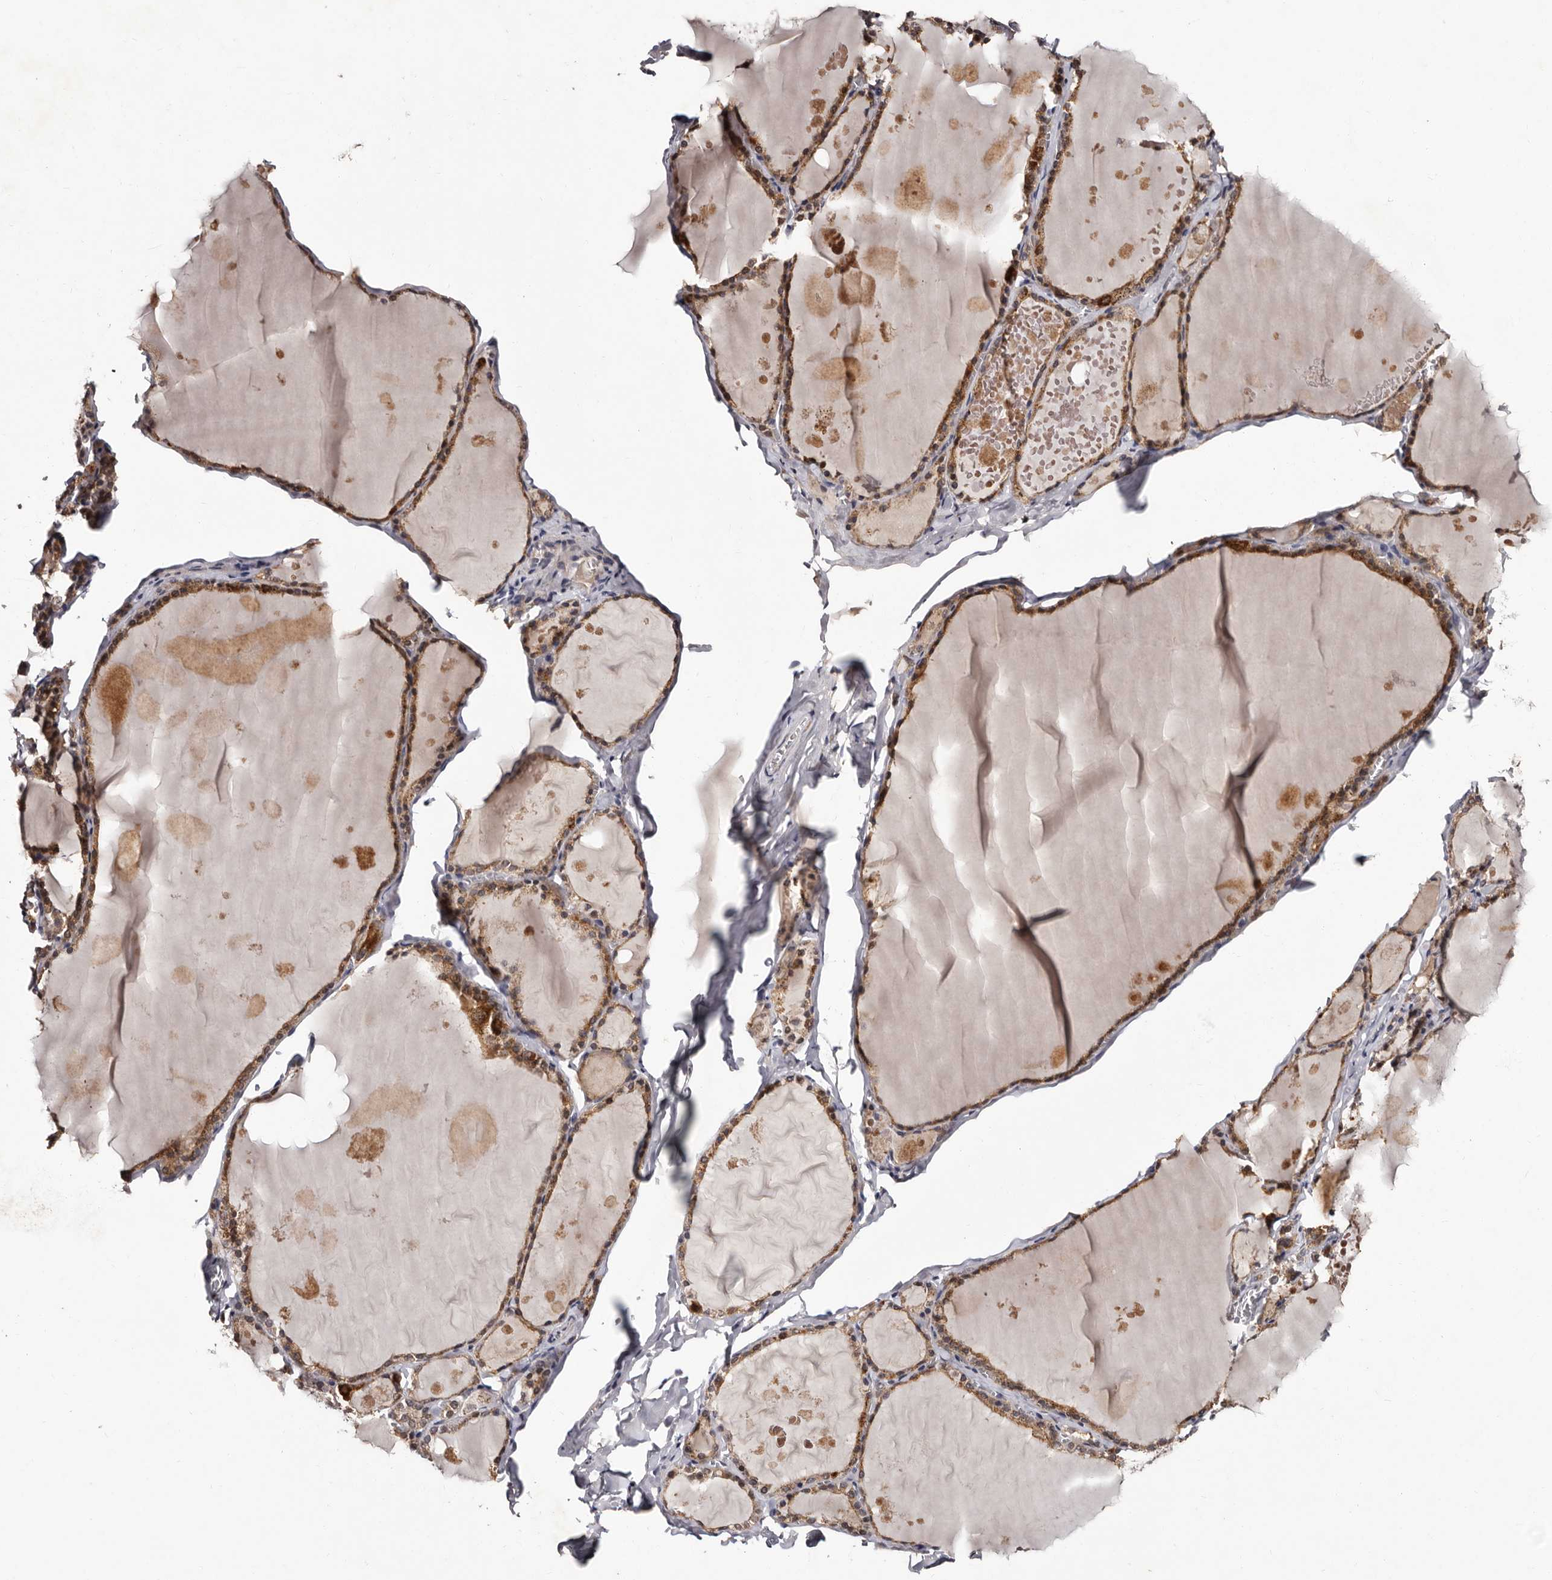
{"staining": {"intensity": "moderate", "quantity": ">75%", "location": "cytoplasmic/membranous"}, "tissue": "thyroid gland", "cell_type": "Glandular cells", "image_type": "normal", "snomed": [{"axis": "morphology", "description": "Normal tissue, NOS"}, {"axis": "topography", "description": "Thyroid gland"}], "caption": "An immunohistochemistry photomicrograph of normal tissue is shown. Protein staining in brown highlights moderate cytoplasmic/membranous positivity in thyroid gland within glandular cells. The protein of interest is shown in brown color, while the nuclei are stained blue.", "gene": "DNPH1", "patient": {"sex": "male", "age": 56}}